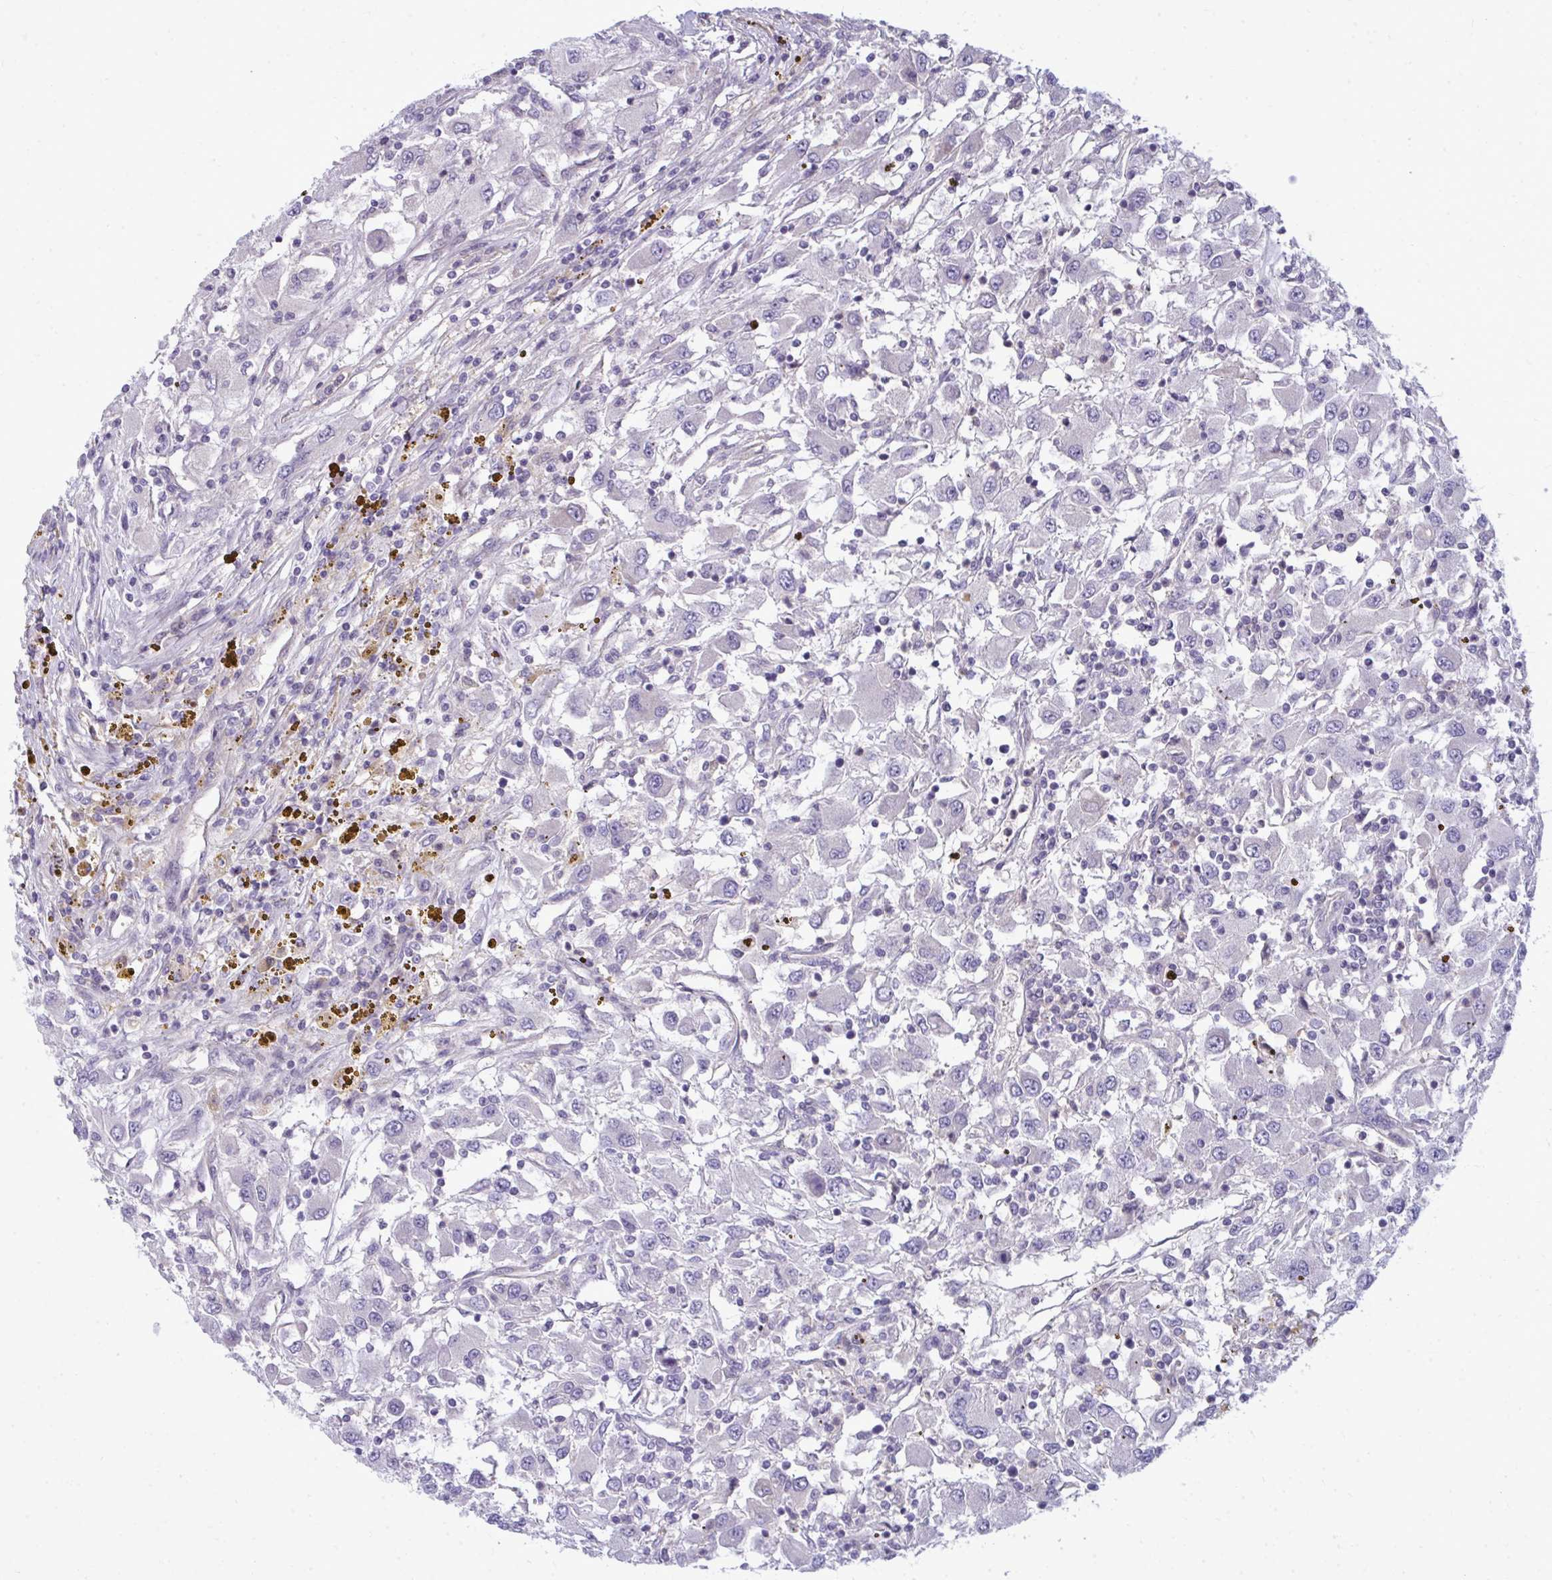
{"staining": {"intensity": "negative", "quantity": "none", "location": "none"}, "tissue": "renal cancer", "cell_type": "Tumor cells", "image_type": "cancer", "snomed": [{"axis": "morphology", "description": "Adenocarcinoma, NOS"}, {"axis": "topography", "description": "Kidney"}], "caption": "Tumor cells are negative for protein expression in human adenocarcinoma (renal).", "gene": "SLC14A1", "patient": {"sex": "female", "age": 67}}